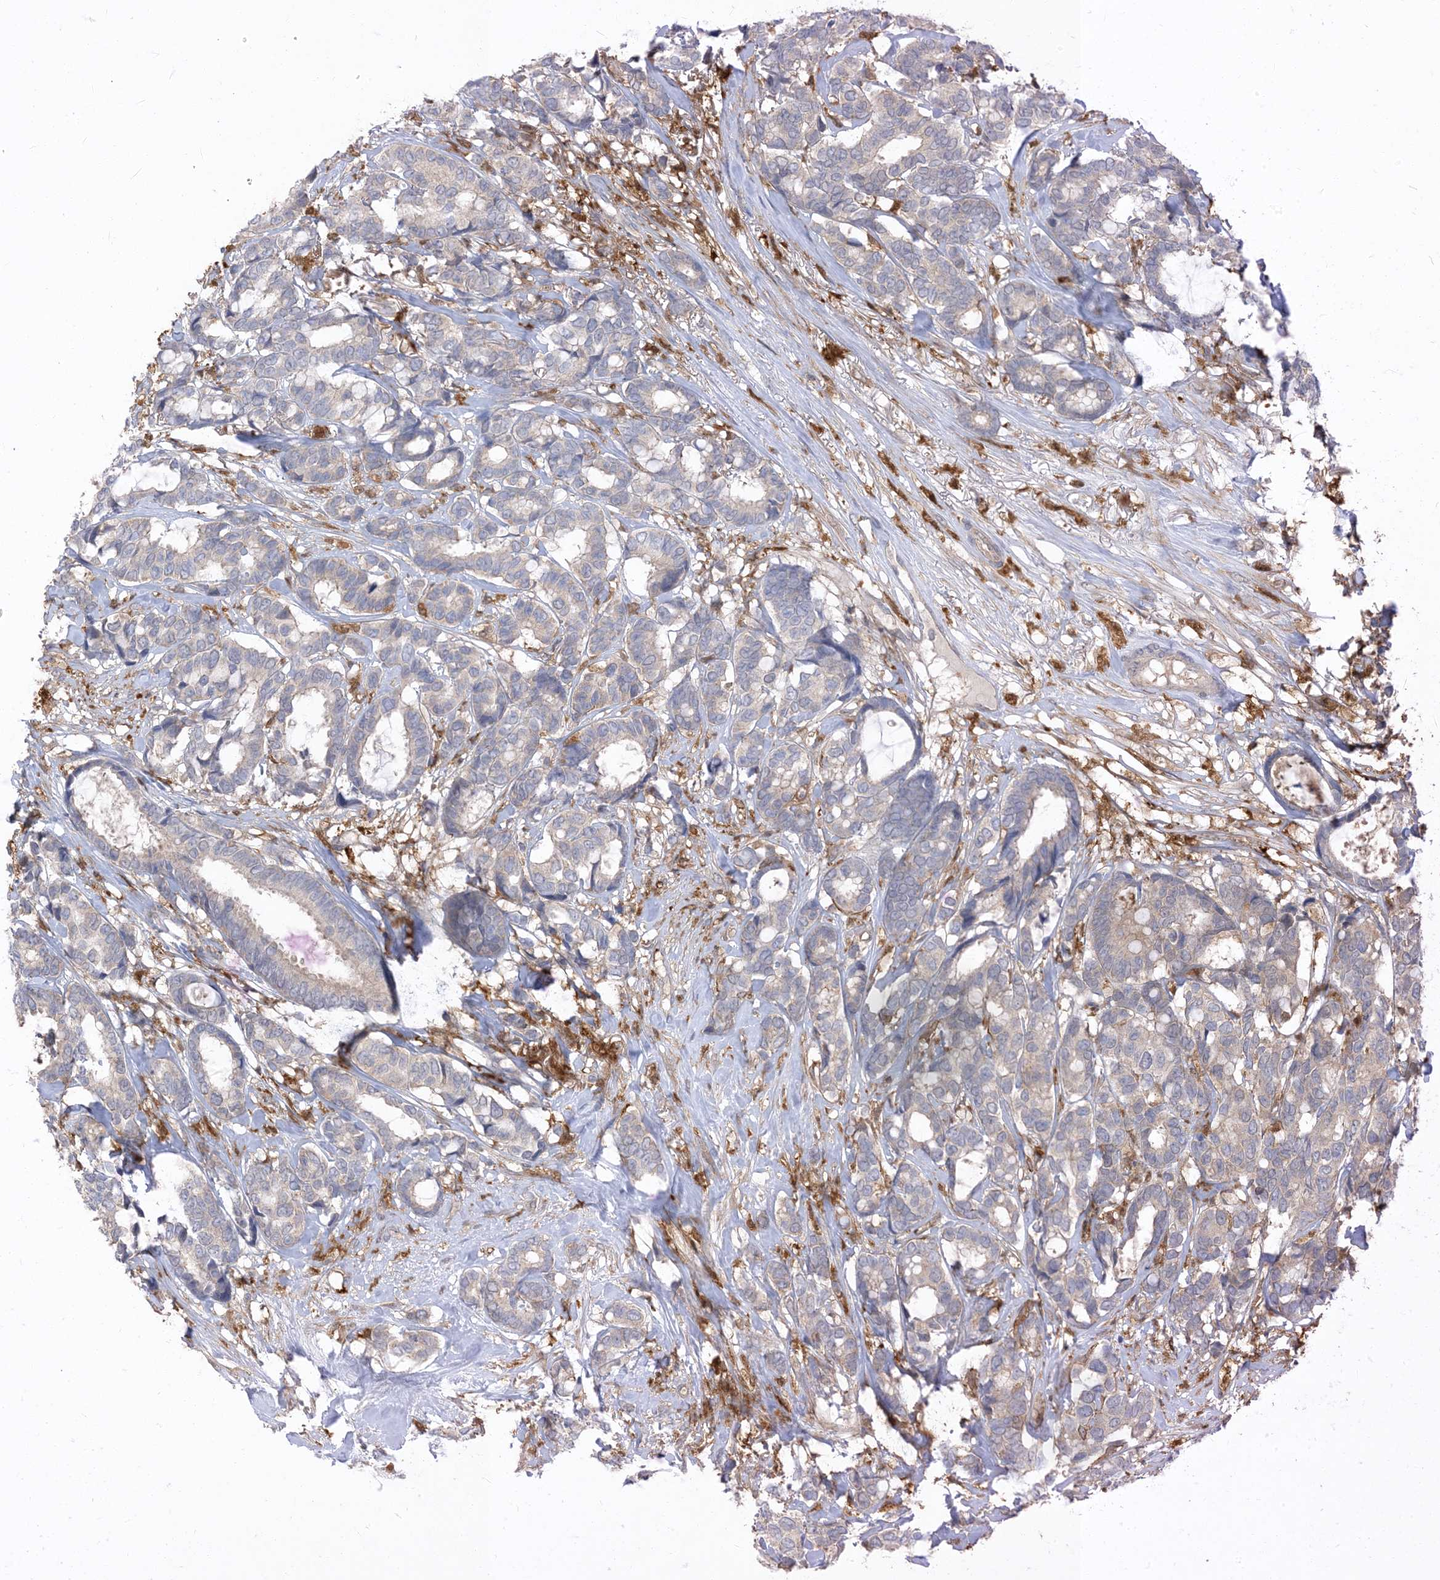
{"staining": {"intensity": "negative", "quantity": "none", "location": "none"}, "tissue": "breast cancer", "cell_type": "Tumor cells", "image_type": "cancer", "snomed": [{"axis": "morphology", "description": "Duct carcinoma"}, {"axis": "topography", "description": "Breast"}], "caption": "DAB (3,3'-diaminobenzidine) immunohistochemical staining of intraductal carcinoma (breast) displays no significant positivity in tumor cells.", "gene": "NAGK", "patient": {"sex": "female", "age": 87}}